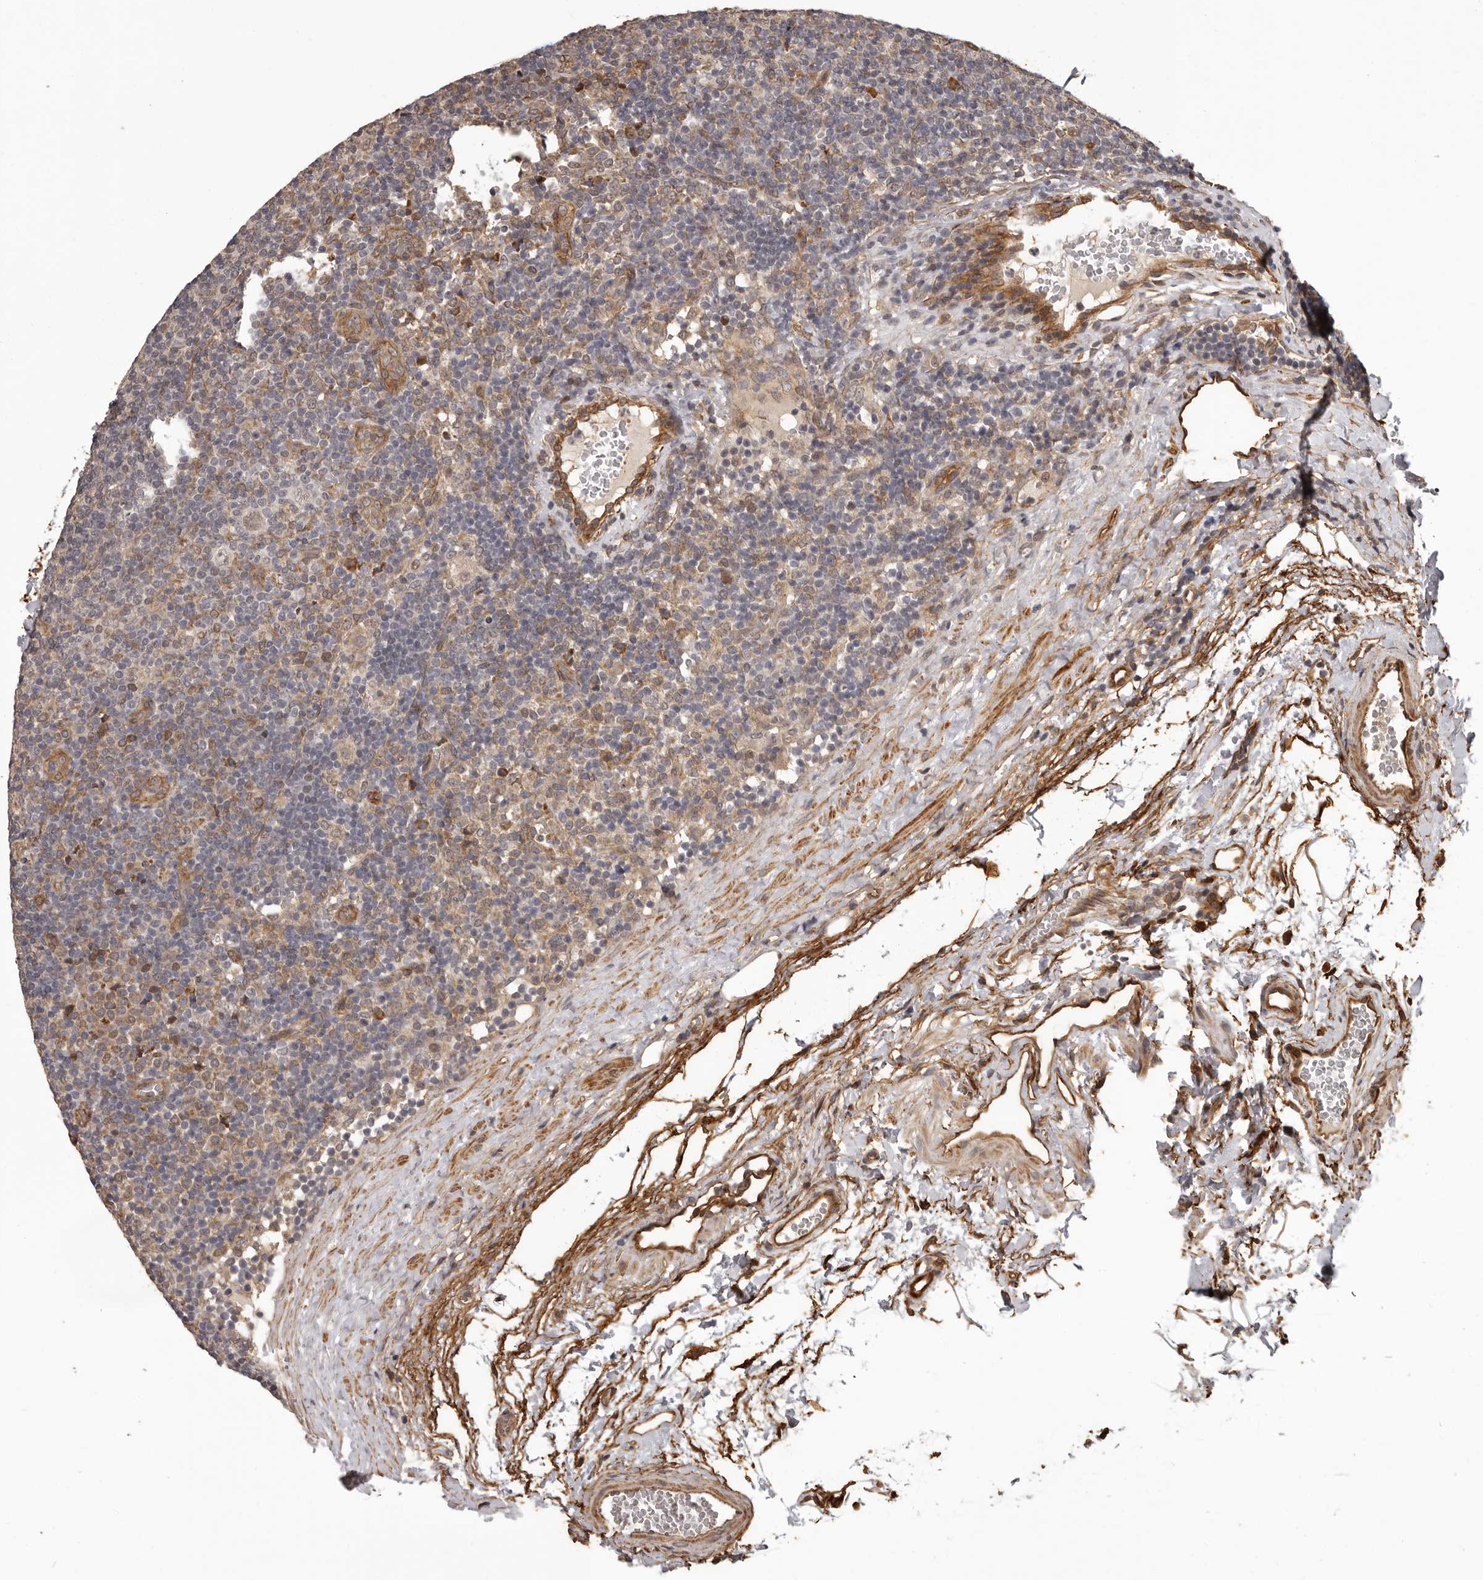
{"staining": {"intensity": "negative", "quantity": "none", "location": "none"}, "tissue": "lymphoma", "cell_type": "Tumor cells", "image_type": "cancer", "snomed": [{"axis": "morphology", "description": "Hodgkin's disease, NOS"}, {"axis": "topography", "description": "Lymph node"}], "caption": "Tumor cells are negative for brown protein staining in lymphoma. The staining was performed using DAB to visualize the protein expression in brown, while the nuclei were stained in blue with hematoxylin (Magnification: 20x).", "gene": "SLITRK6", "patient": {"sex": "female", "age": 57}}